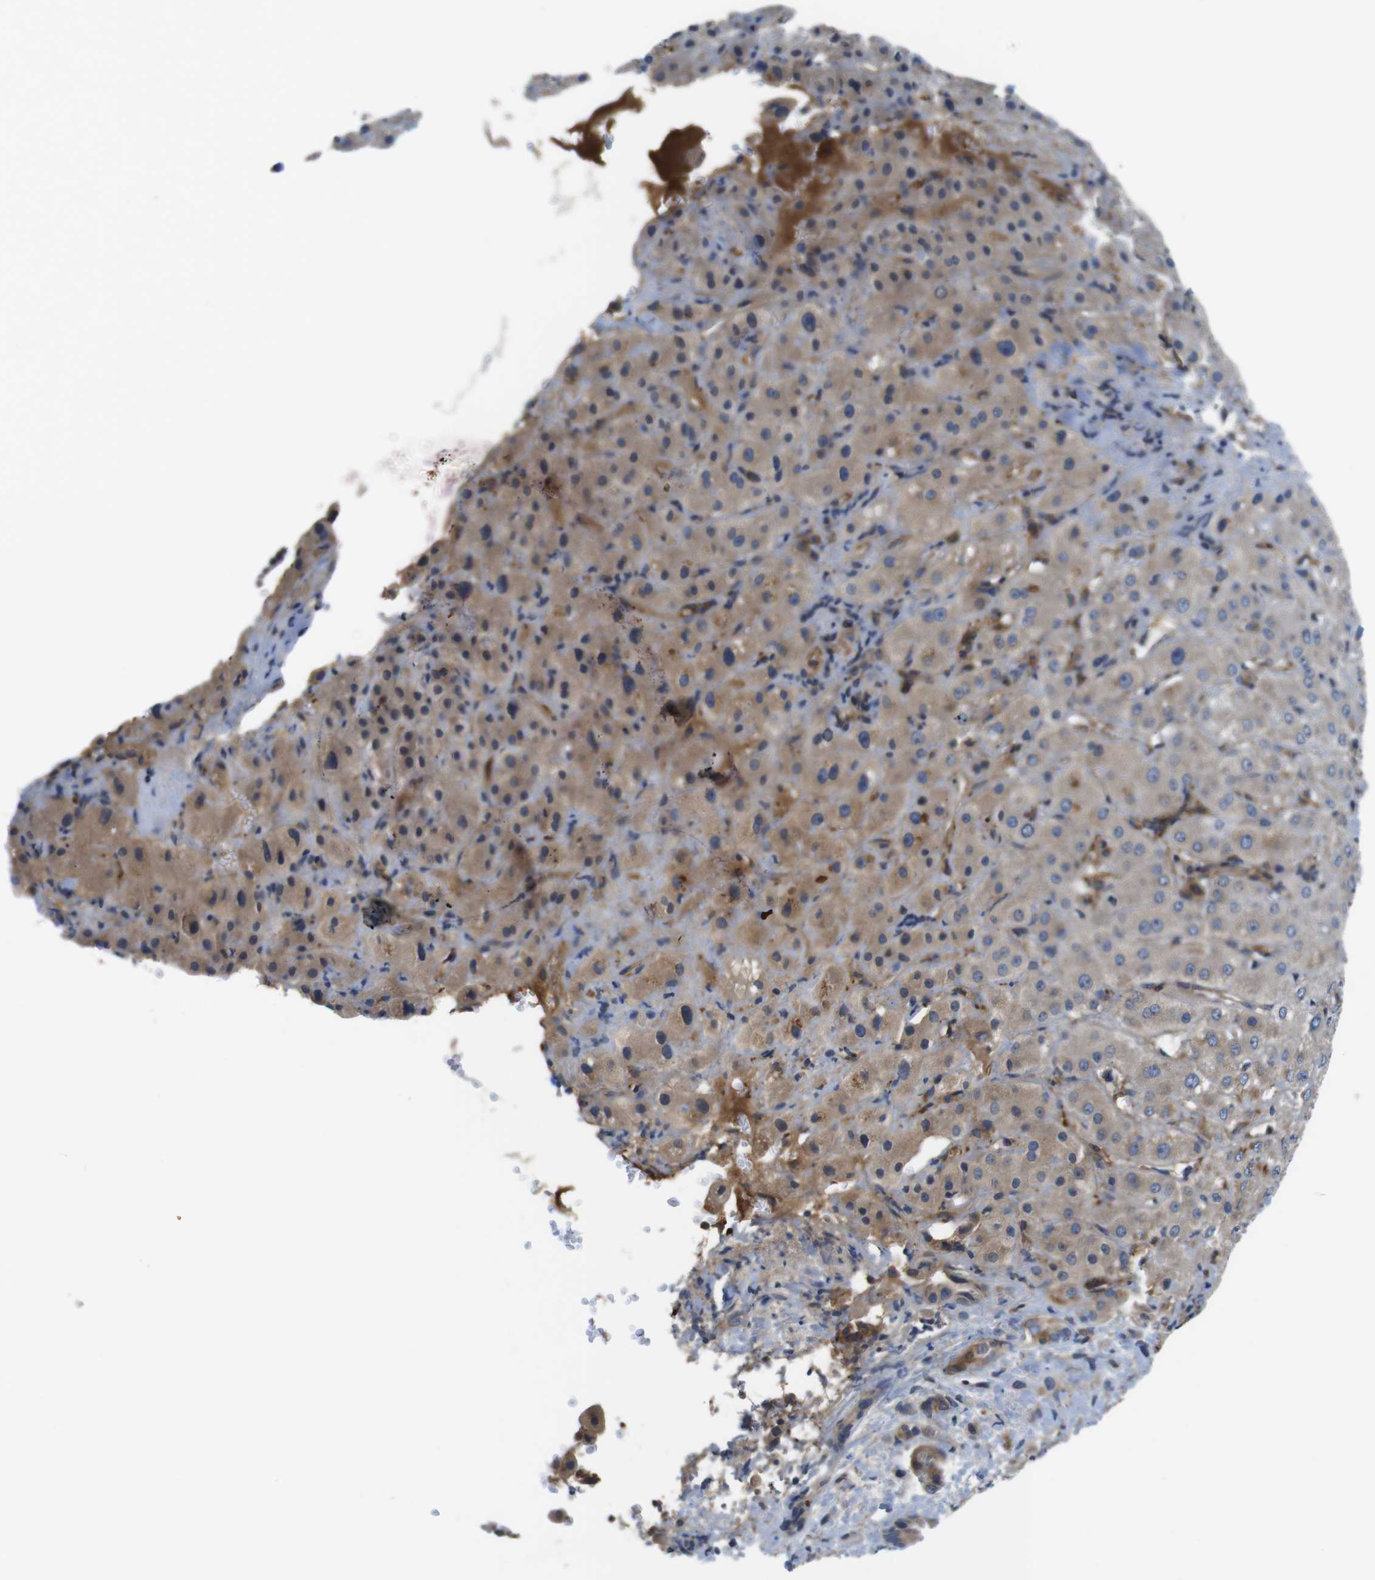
{"staining": {"intensity": "moderate", "quantity": "25%-75%", "location": "cytoplasmic/membranous"}, "tissue": "liver cancer", "cell_type": "Tumor cells", "image_type": "cancer", "snomed": [{"axis": "morphology", "description": "Cholangiocarcinoma"}, {"axis": "topography", "description": "Liver"}], "caption": "Immunohistochemistry staining of cholangiocarcinoma (liver), which displays medium levels of moderate cytoplasmic/membranous staining in approximately 25%-75% of tumor cells indicating moderate cytoplasmic/membranous protein positivity. The staining was performed using DAB (brown) for protein detection and nuclei were counterstained in hematoxylin (blue).", "gene": "HERPUD2", "patient": {"sex": "female", "age": 65}}